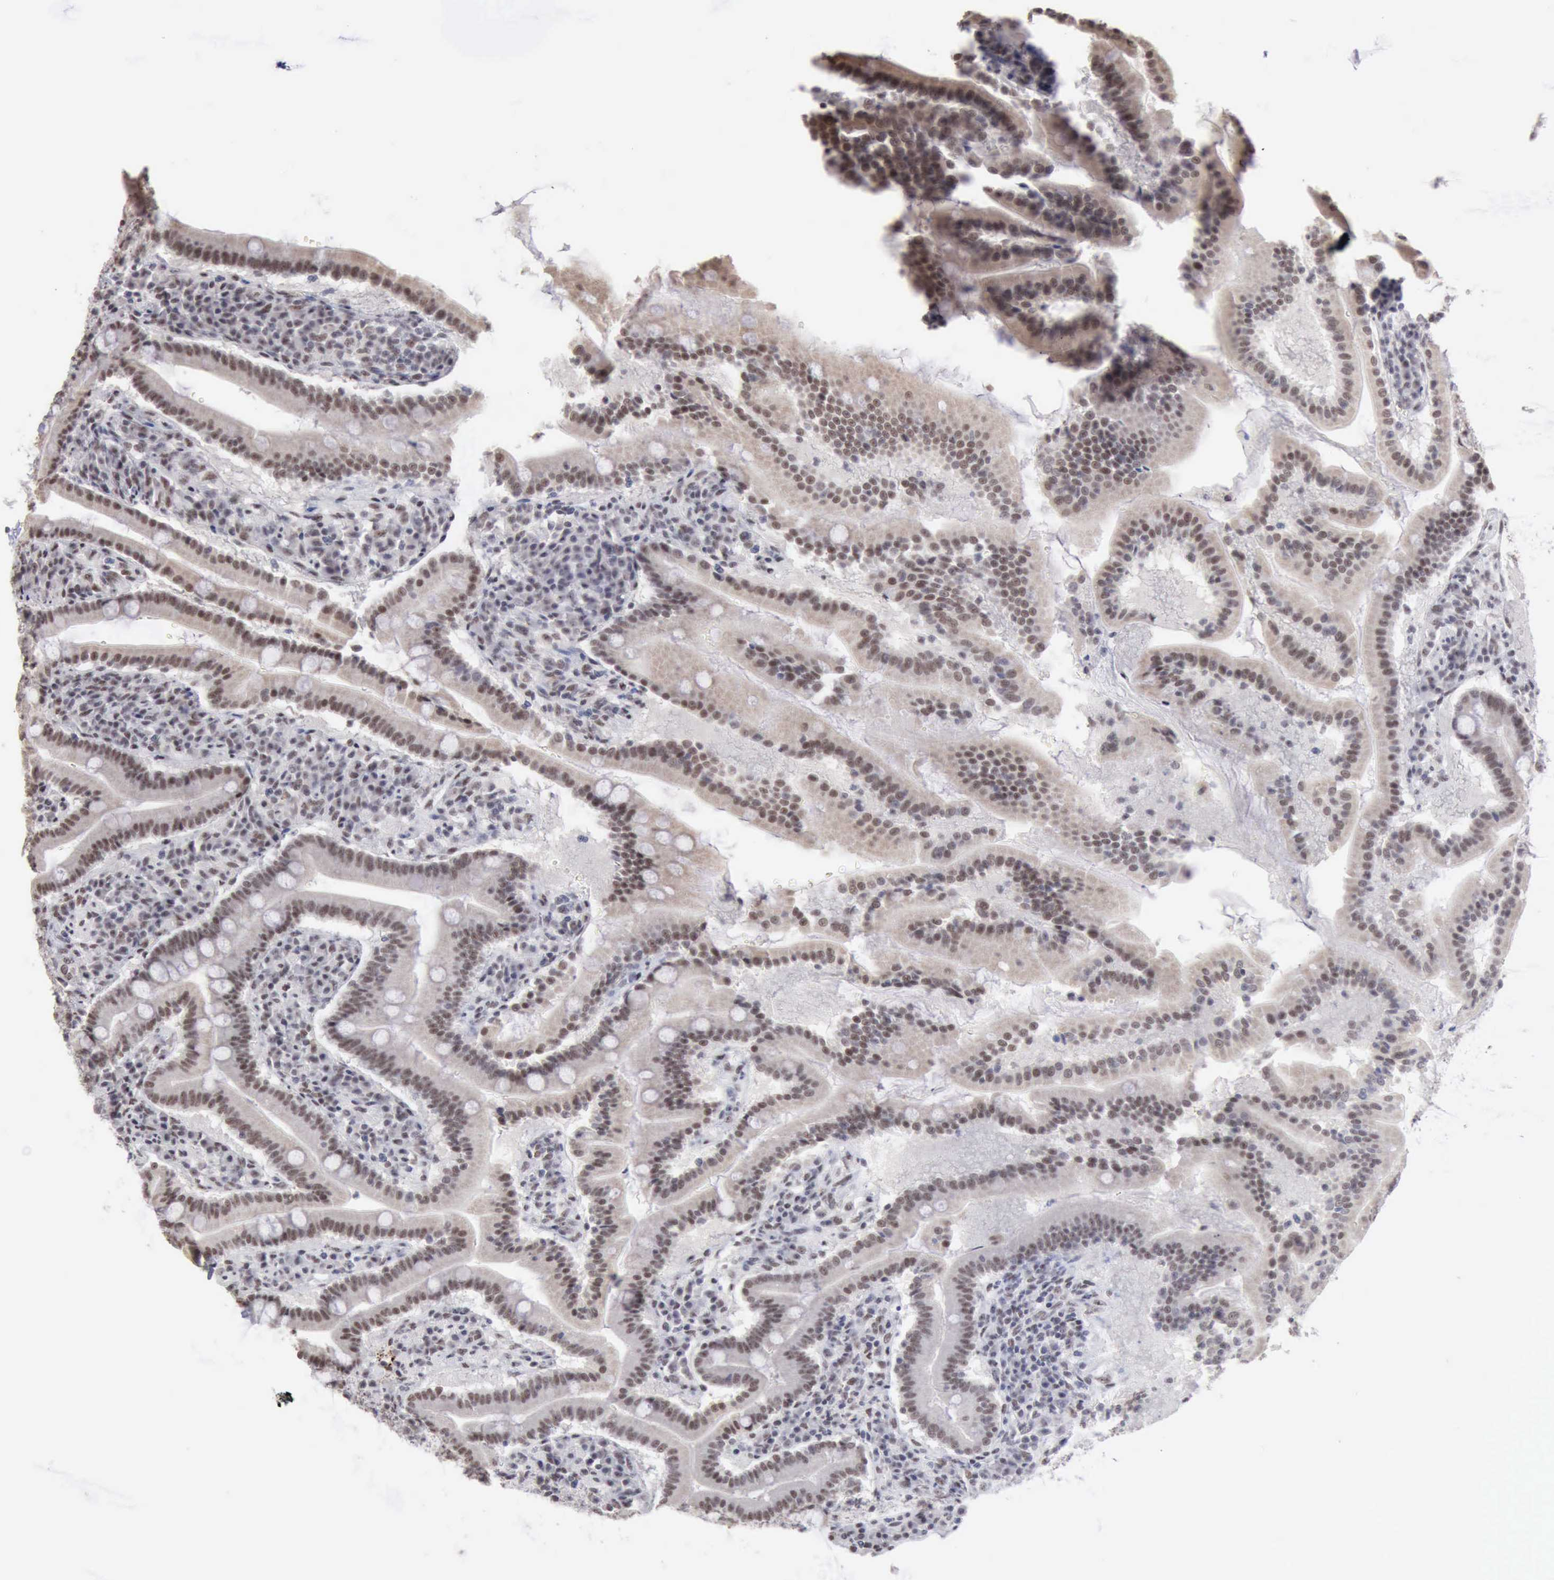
{"staining": {"intensity": "weak", "quantity": "25%-75%", "location": "nuclear"}, "tissue": "duodenum", "cell_type": "Glandular cells", "image_type": "normal", "snomed": [{"axis": "morphology", "description": "Normal tissue, NOS"}, {"axis": "topography", "description": "Duodenum"}], "caption": "Immunohistochemistry (IHC) image of unremarkable duodenum stained for a protein (brown), which demonstrates low levels of weak nuclear expression in approximately 25%-75% of glandular cells.", "gene": "TAF1", "patient": {"sex": "male", "age": 50}}